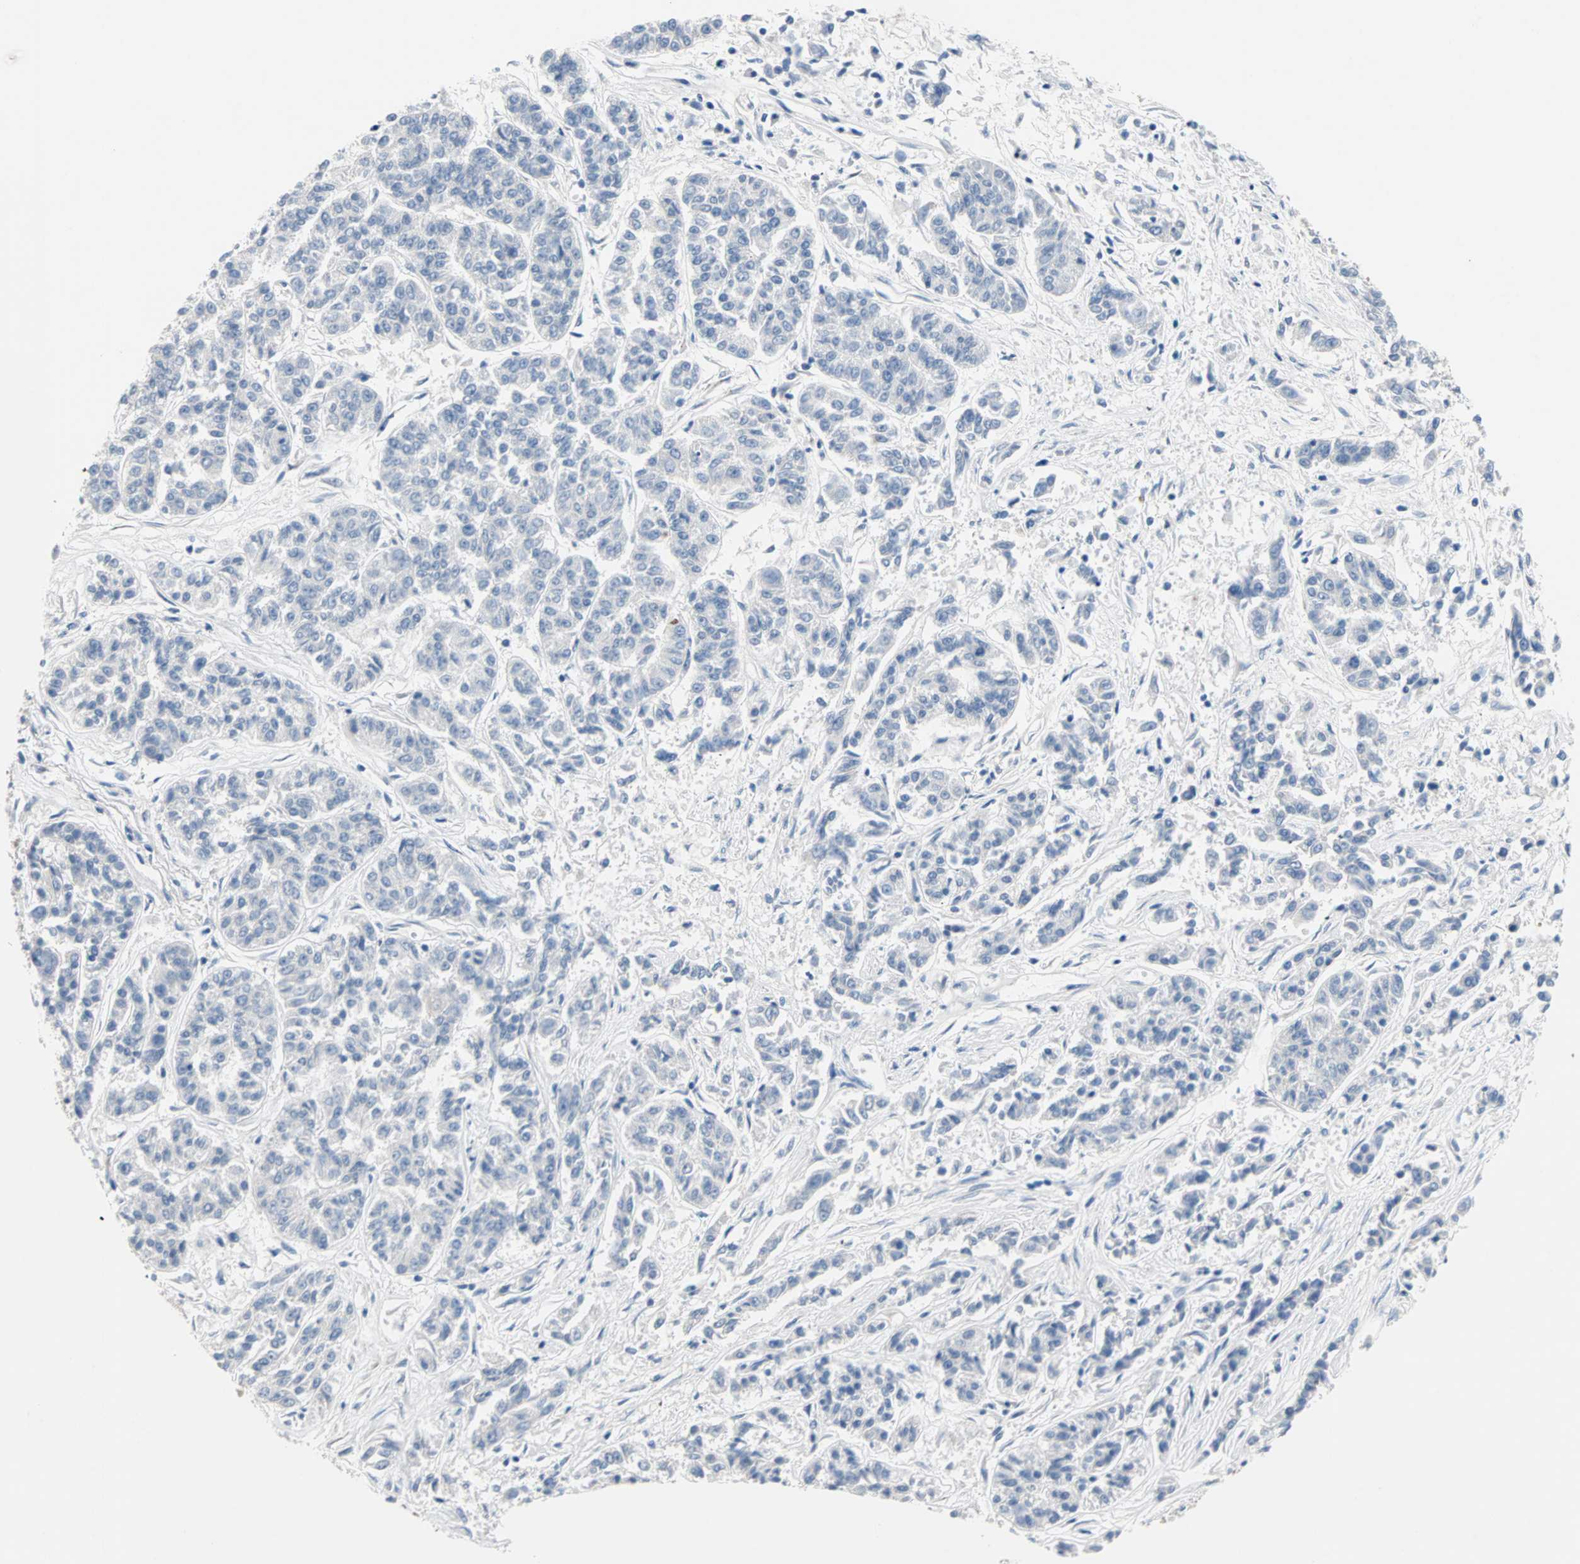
{"staining": {"intensity": "negative", "quantity": "none", "location": "none"}, "tissue": "lung cancer", "cell_type": "Tumor cells", "image_type": "cancer", "snomed": [{"axis": "morphology", "description": "Adenocarcinoma, NOS"}, {"axis": "topography", "description": "Lung"}], "caption": "There is no significant expression in tumor cells of lung cancer (adenocarcinoma).", "gene": "ULBP1", "patient": {"sex": "male", "age": 84}}